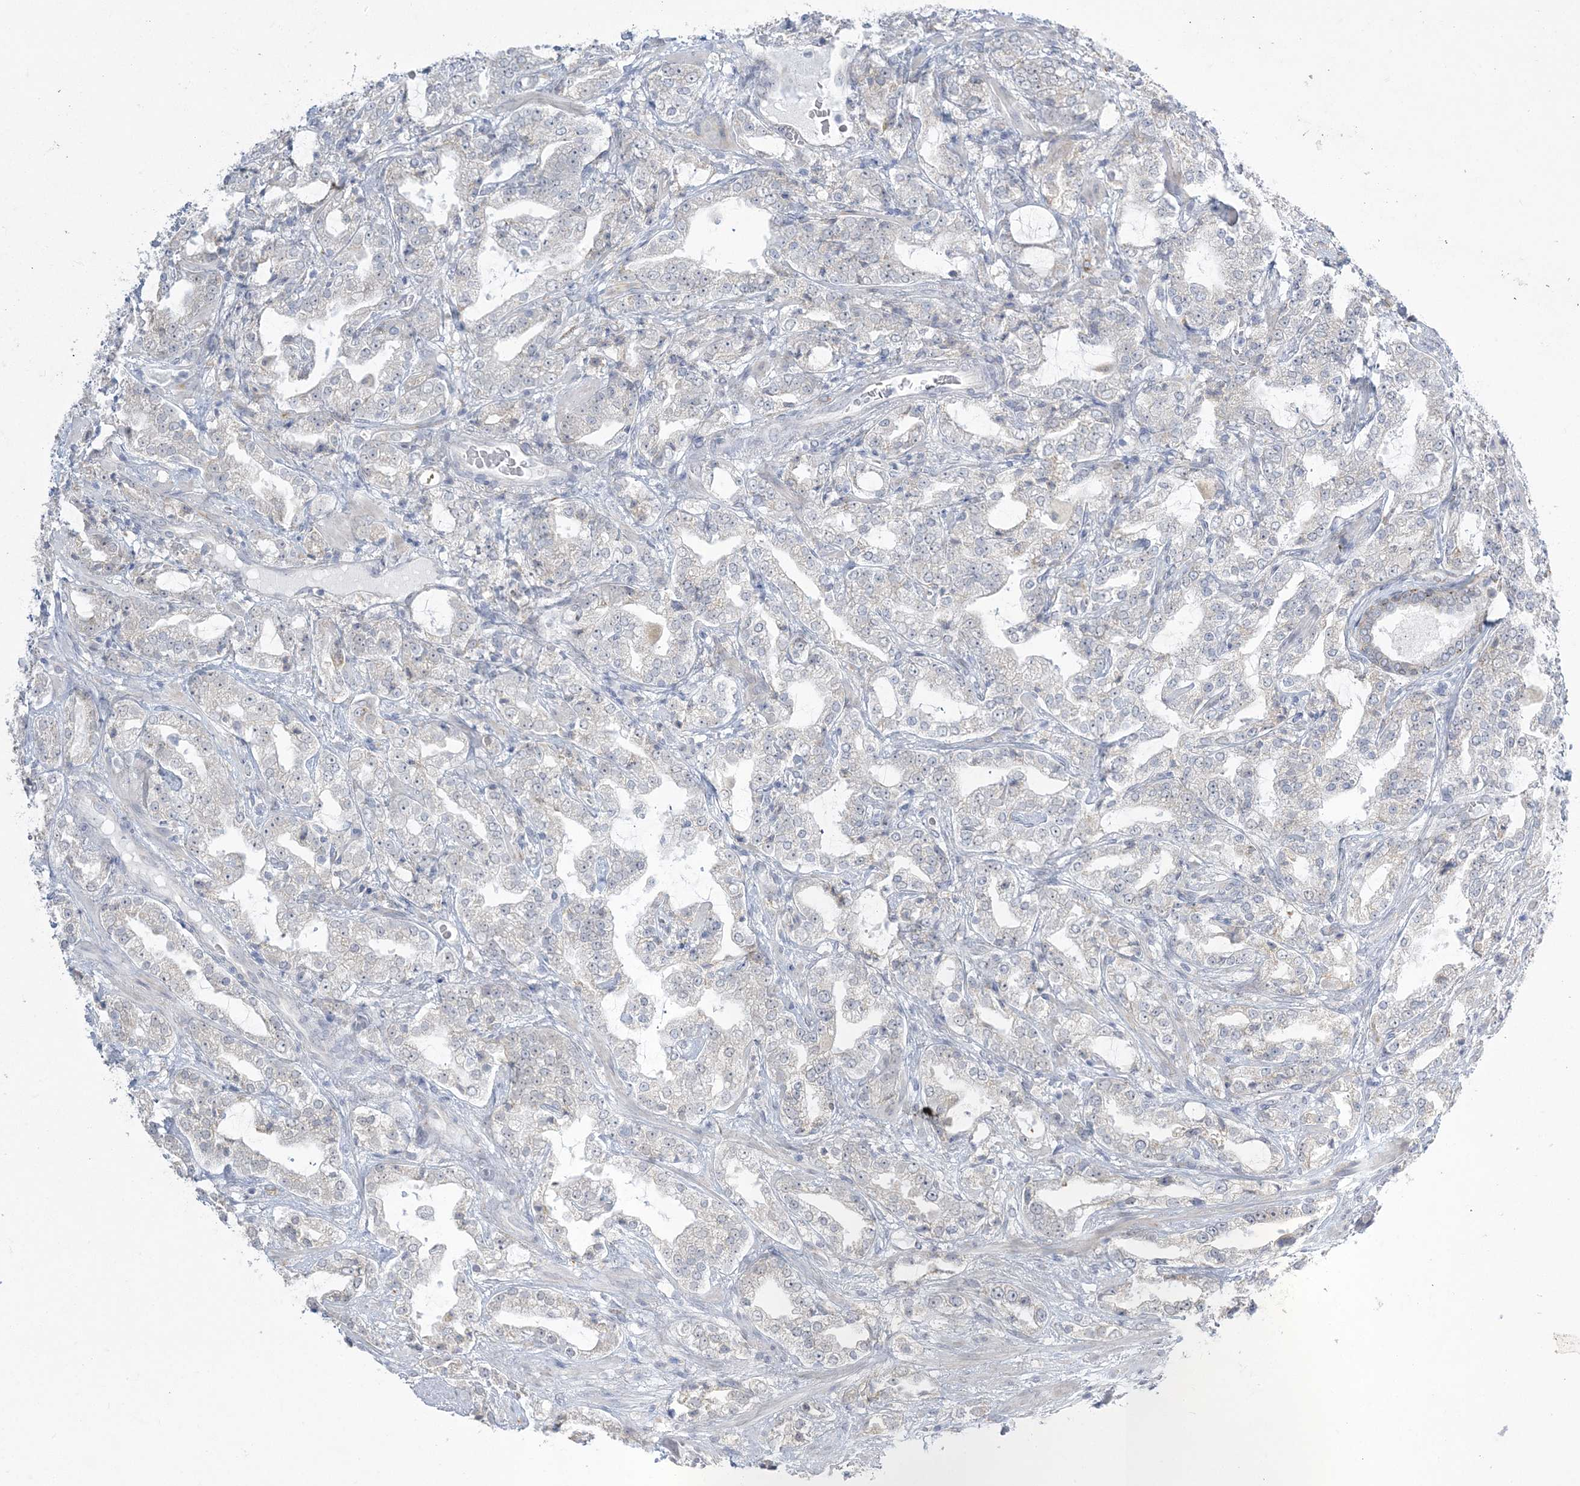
{"staining": {"intensity": "negative", "quantity": "none", "location": "none"}, "tissue": "prostate cancer", "cell_type": "Tumor cells", "image_type": "cancer", "snomed": [{"axis": "morphology", "description": "Adenocarcinoma, High grade"}, {"axis": "topography", "description": "Prostate"}], "caption": "Immunohistochemistry (IHC) photomicrograph of human prostate cancer stained for a protein (brown), which displays no expression in tumor cells.", "gene": "ZC3H6", "patient": {"sex": "male", "age": 64}}